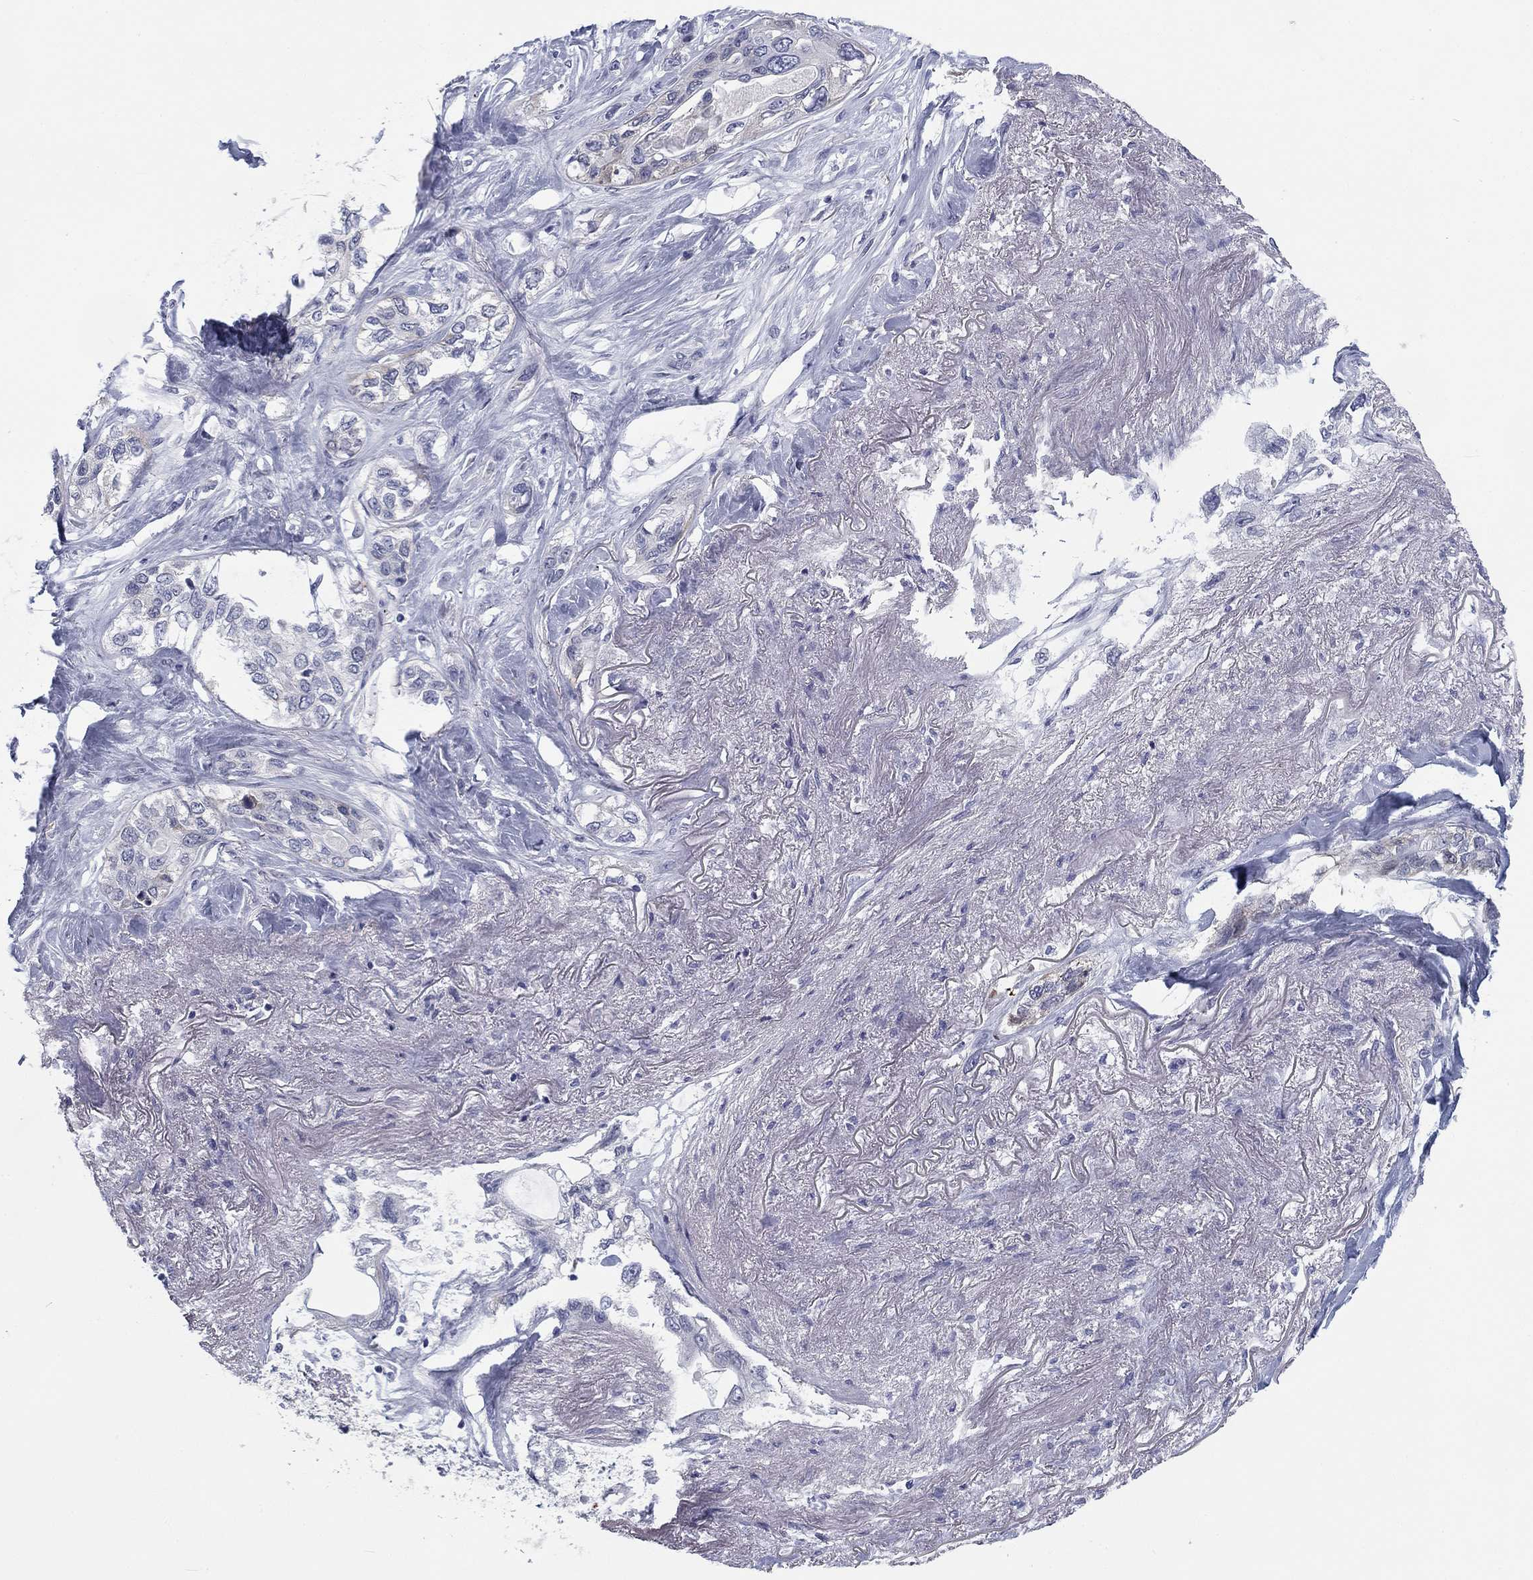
{"staining": {"intensity": "negative", "quantity": "none", "location": "none"}, "tissue": "lung cancer", "cell_type": "Tumor cells", "image_type": "cancer", "snomed": [{"axis": "morphology", "description": "Squamous cell carcinoma, NOS"}, {"axis": "topography", "description": "Lung"}], "caption": "The histopathology image shows no staining of tumor cells in lung cancer.", "gene": "CALB1", "patient": {"sex": "female", "age": 70}}